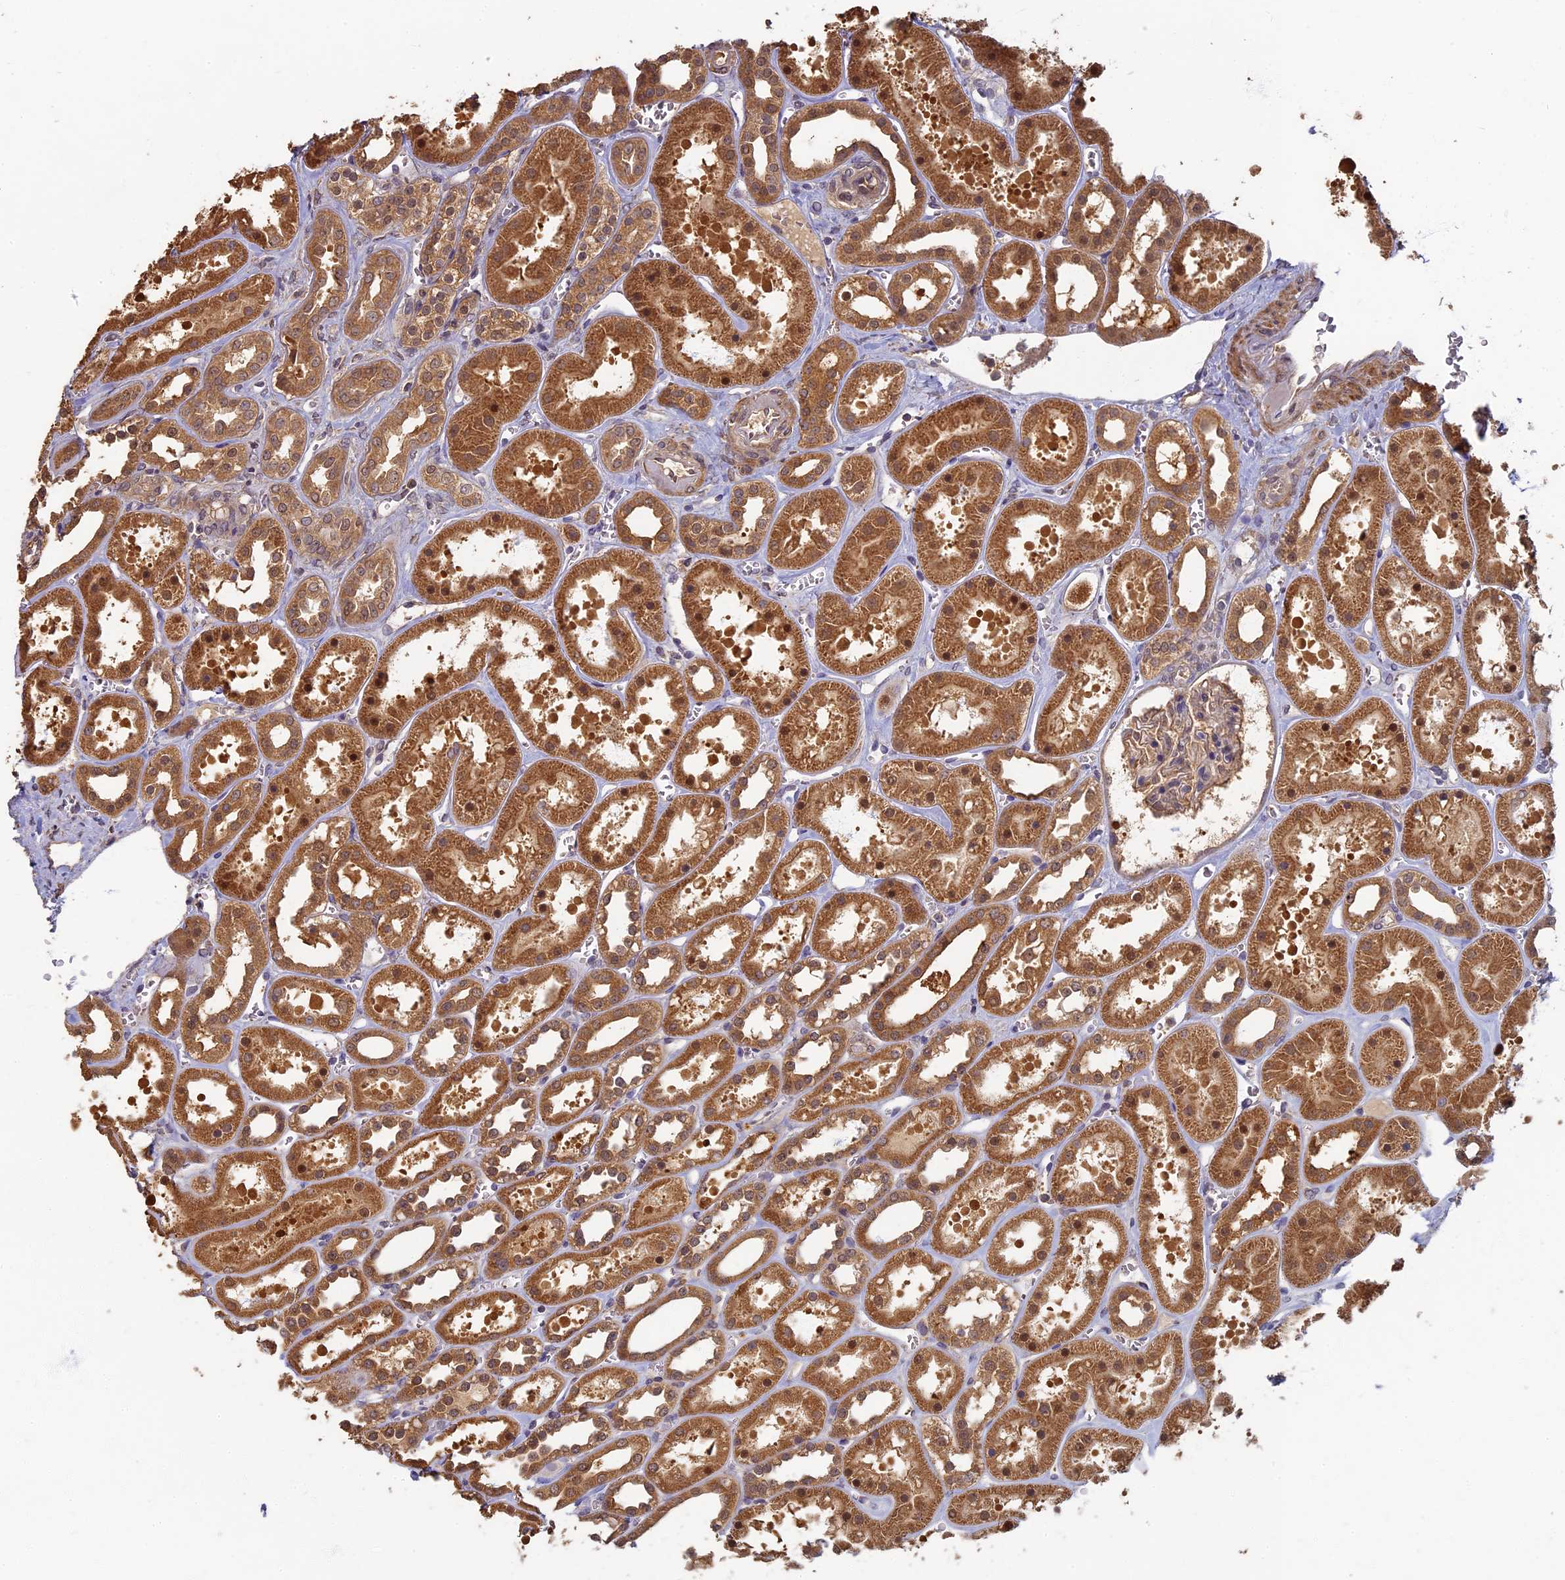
{"staining": {"intensity": "weak", "quantity": "<25%", "location": "nuclear"}, "tissue": "kidney", "cell_type": "Cells in glomeruli", "image_type": "normal", "snomed": [{"axis": "morphology", "description": "Normal tissue, NOS"}, {"axis": "topography", "description": "Kidney"}], "caption": "Cells in glomeruli are negative for protein expression in unremarkable human kidney. (DAB (3,3'-diaminobenzidine) IHC, high magnification).", "gene": "RSPH3", "patient": {"sex": "female", "age": 41}}